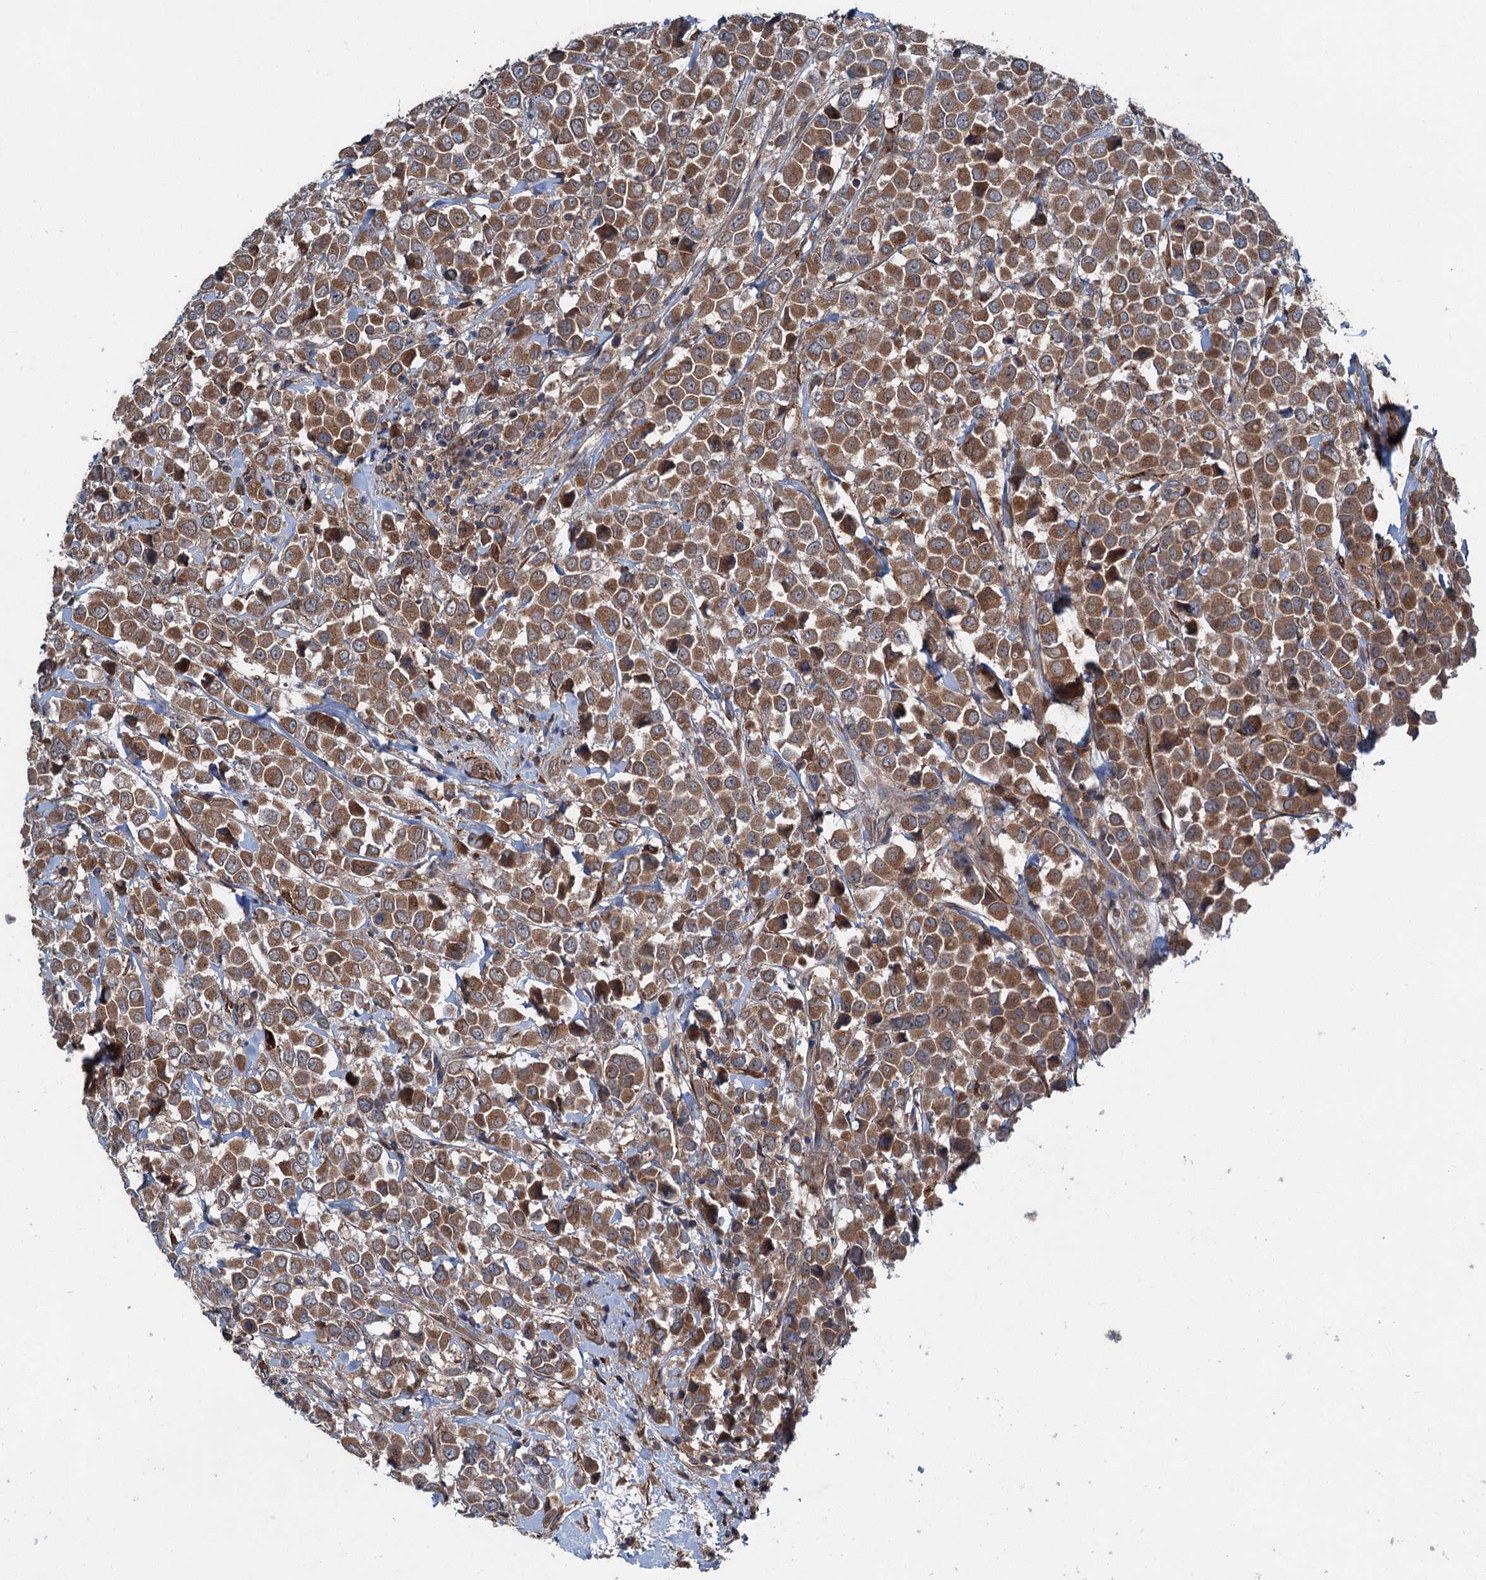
{"staining": {"intensity": "moderate", "quantity": ">75%", "location": "cytoplasmic/membranous"}, "tissue": "breast cancer", "cell_type": "Tumor cells", "image_type": "cancer", "snomed": [{"axis": "morphology", "description": "Duct carcinoma"}, {"axis": "topography", "description": "Breast"}], "caption": "Protein staining exhibits moderate cytoplasmic/membranous expression in approximately >75% of tumor cells in infiltrating ductal carcinoma (breast).", "gene": "CALCOCO1", "patient": {"sex": "female", "age": 61}}